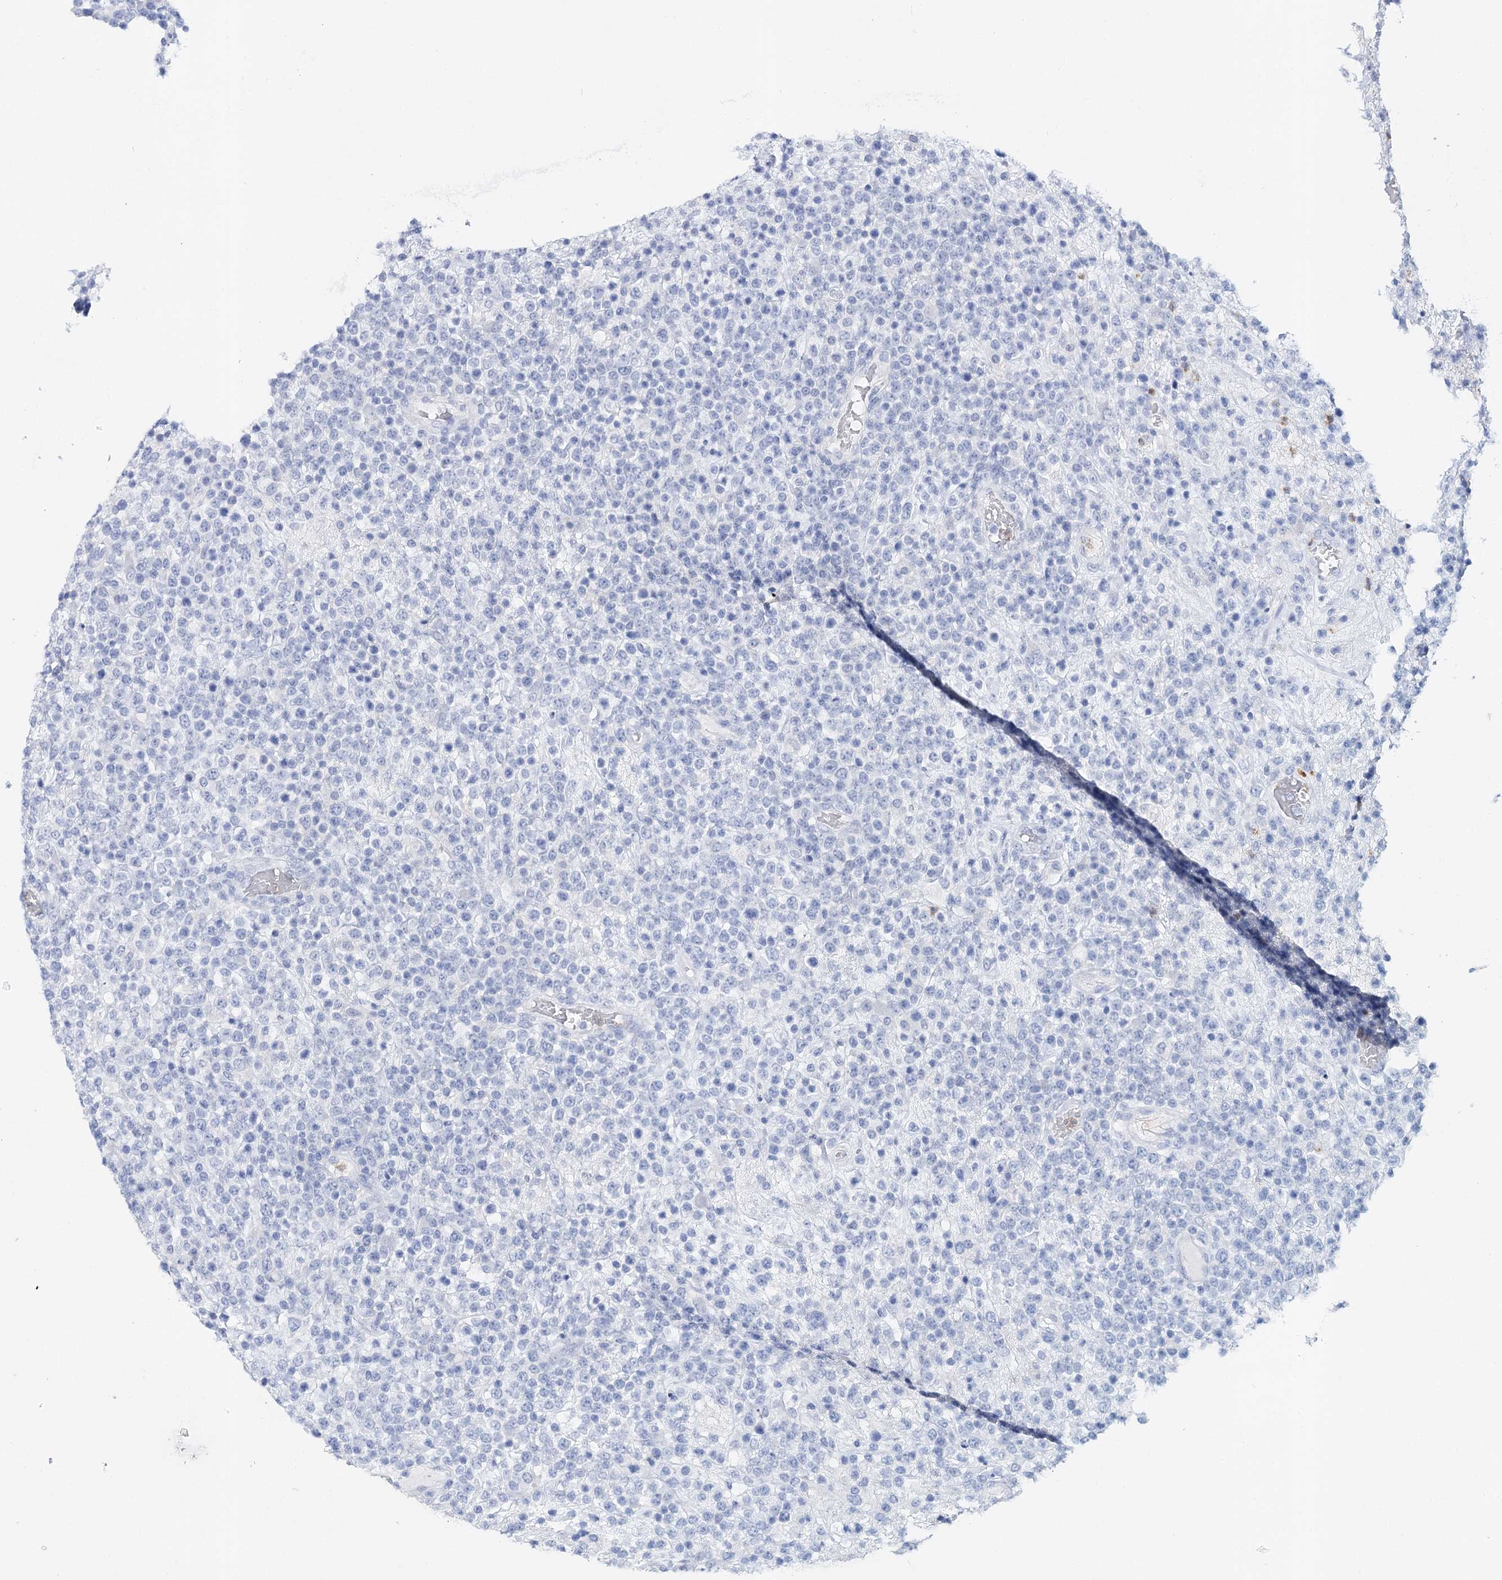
{"staining": {"intensity": "negative", "quantity": "none", "location": "none"}, "tissue": "lymphoma", "cell_type": "Tumor cells", "image_type": "cancer", "snomed": [{"axis": "morphology", "description": "Malignant lymphoma, non-Hodgkin's type, High grade"}, {"axis": "topography", "description": "Colon"}], "caption": "DAB (3,3'-diaminobenzidine) immunohistochemical staining of human lymphoma demonstrates no significant staining in tumor cells. (DAB immunohistochemistry visualized using brightfield microscopy, high magnification).", "gene": "CEACAM8", "patient": {"sex": "female", "age": 53}}